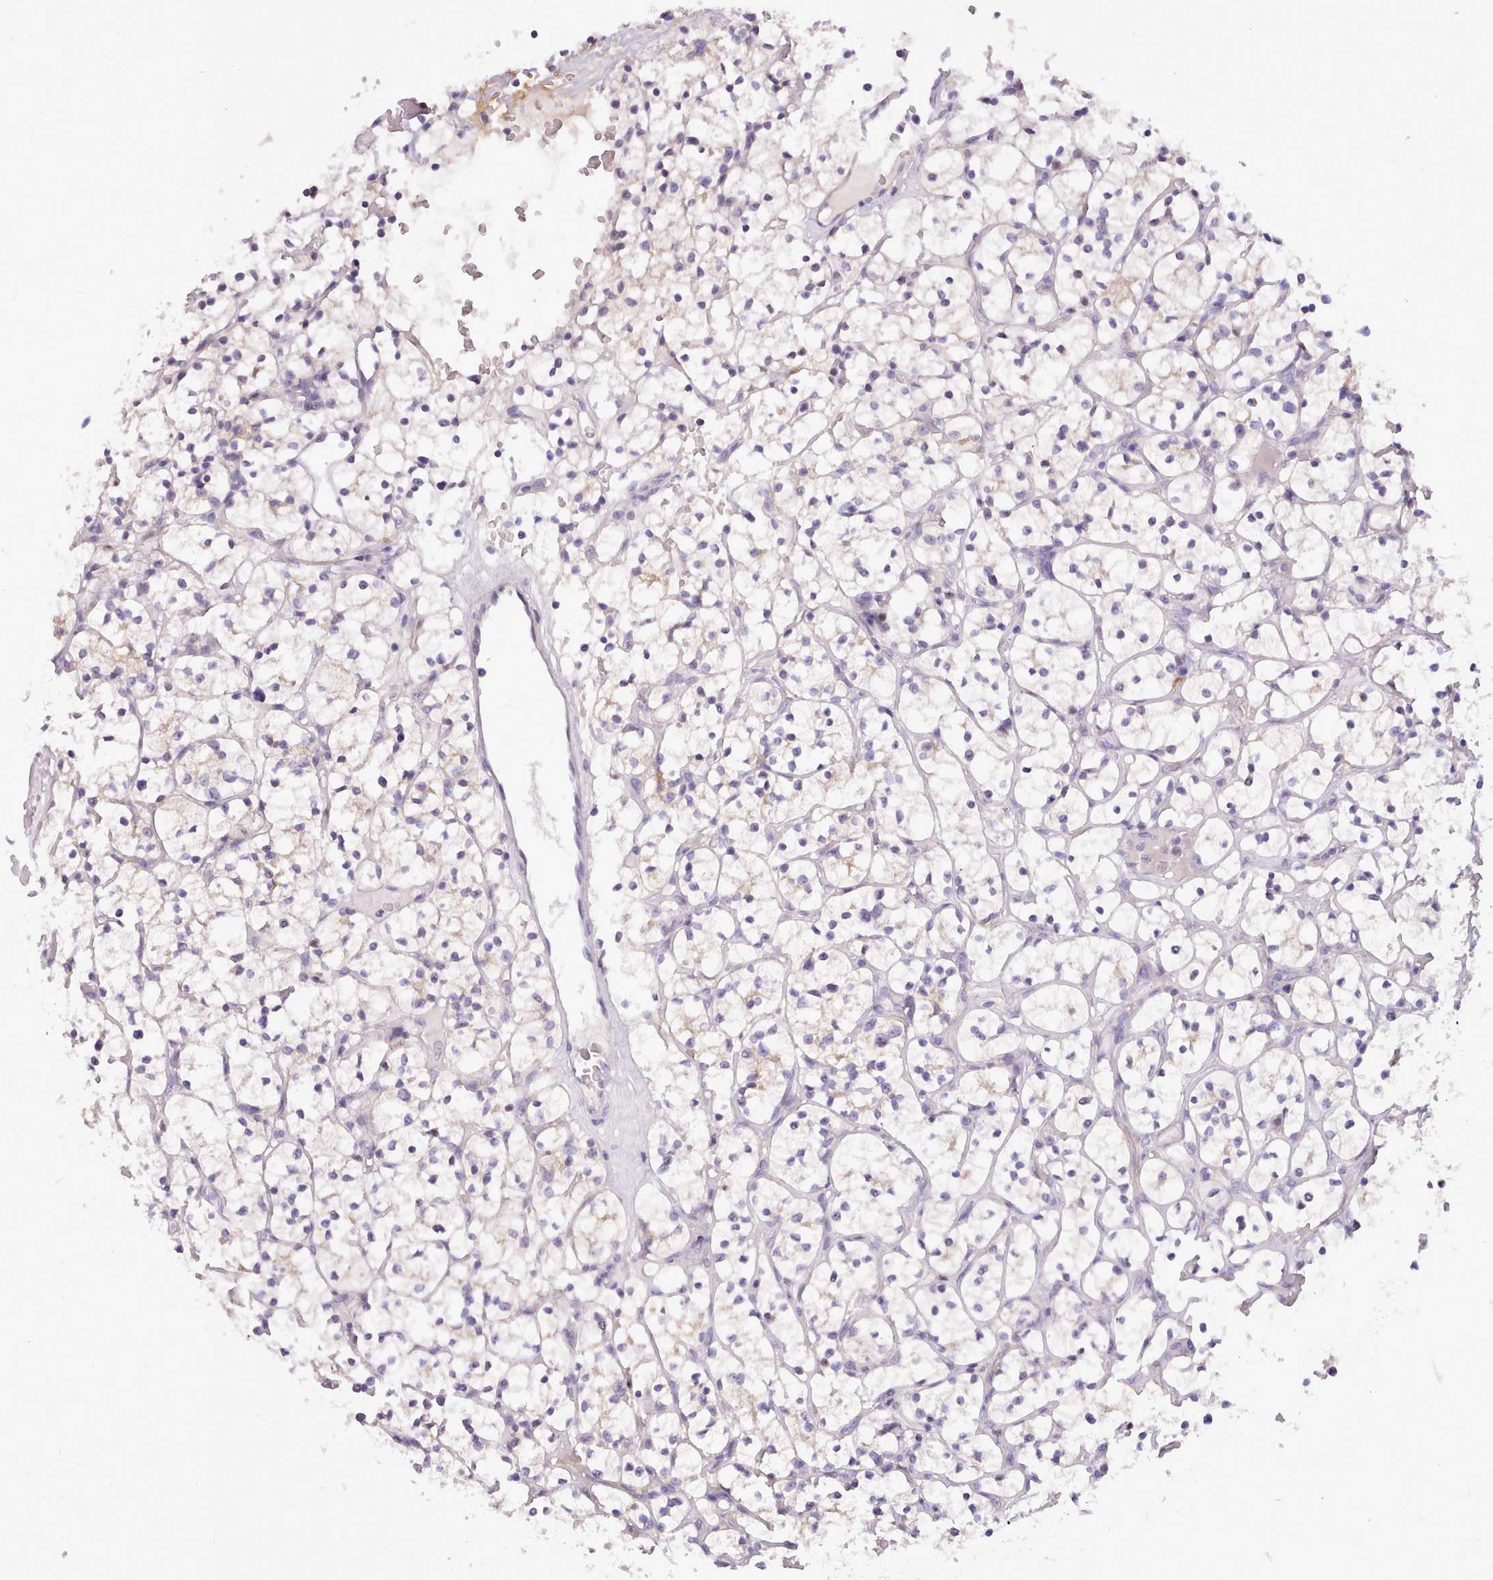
{"staining": {"intensity": "negative", "quantity": "none", "location": "none"}, "tissue": "renal cancer", "cell_type": "Tumor cells", "image_type": "cancer", "snomed": [{"axis": "morphology", "description": "Adenocarcinoma, NOS"}, {"axis": "topography", "description": "Kidney"}], "caption": "An immunohistochemistry photomicrograph of renal cancer (adenocarcinoma) is shown. There is no staining in tumor cells of renal cancer (adenocarcinoma). Nuclei are stained in blue.", "gene": "CYP2A13", "patient": {"sex": "female", "age": 64}}